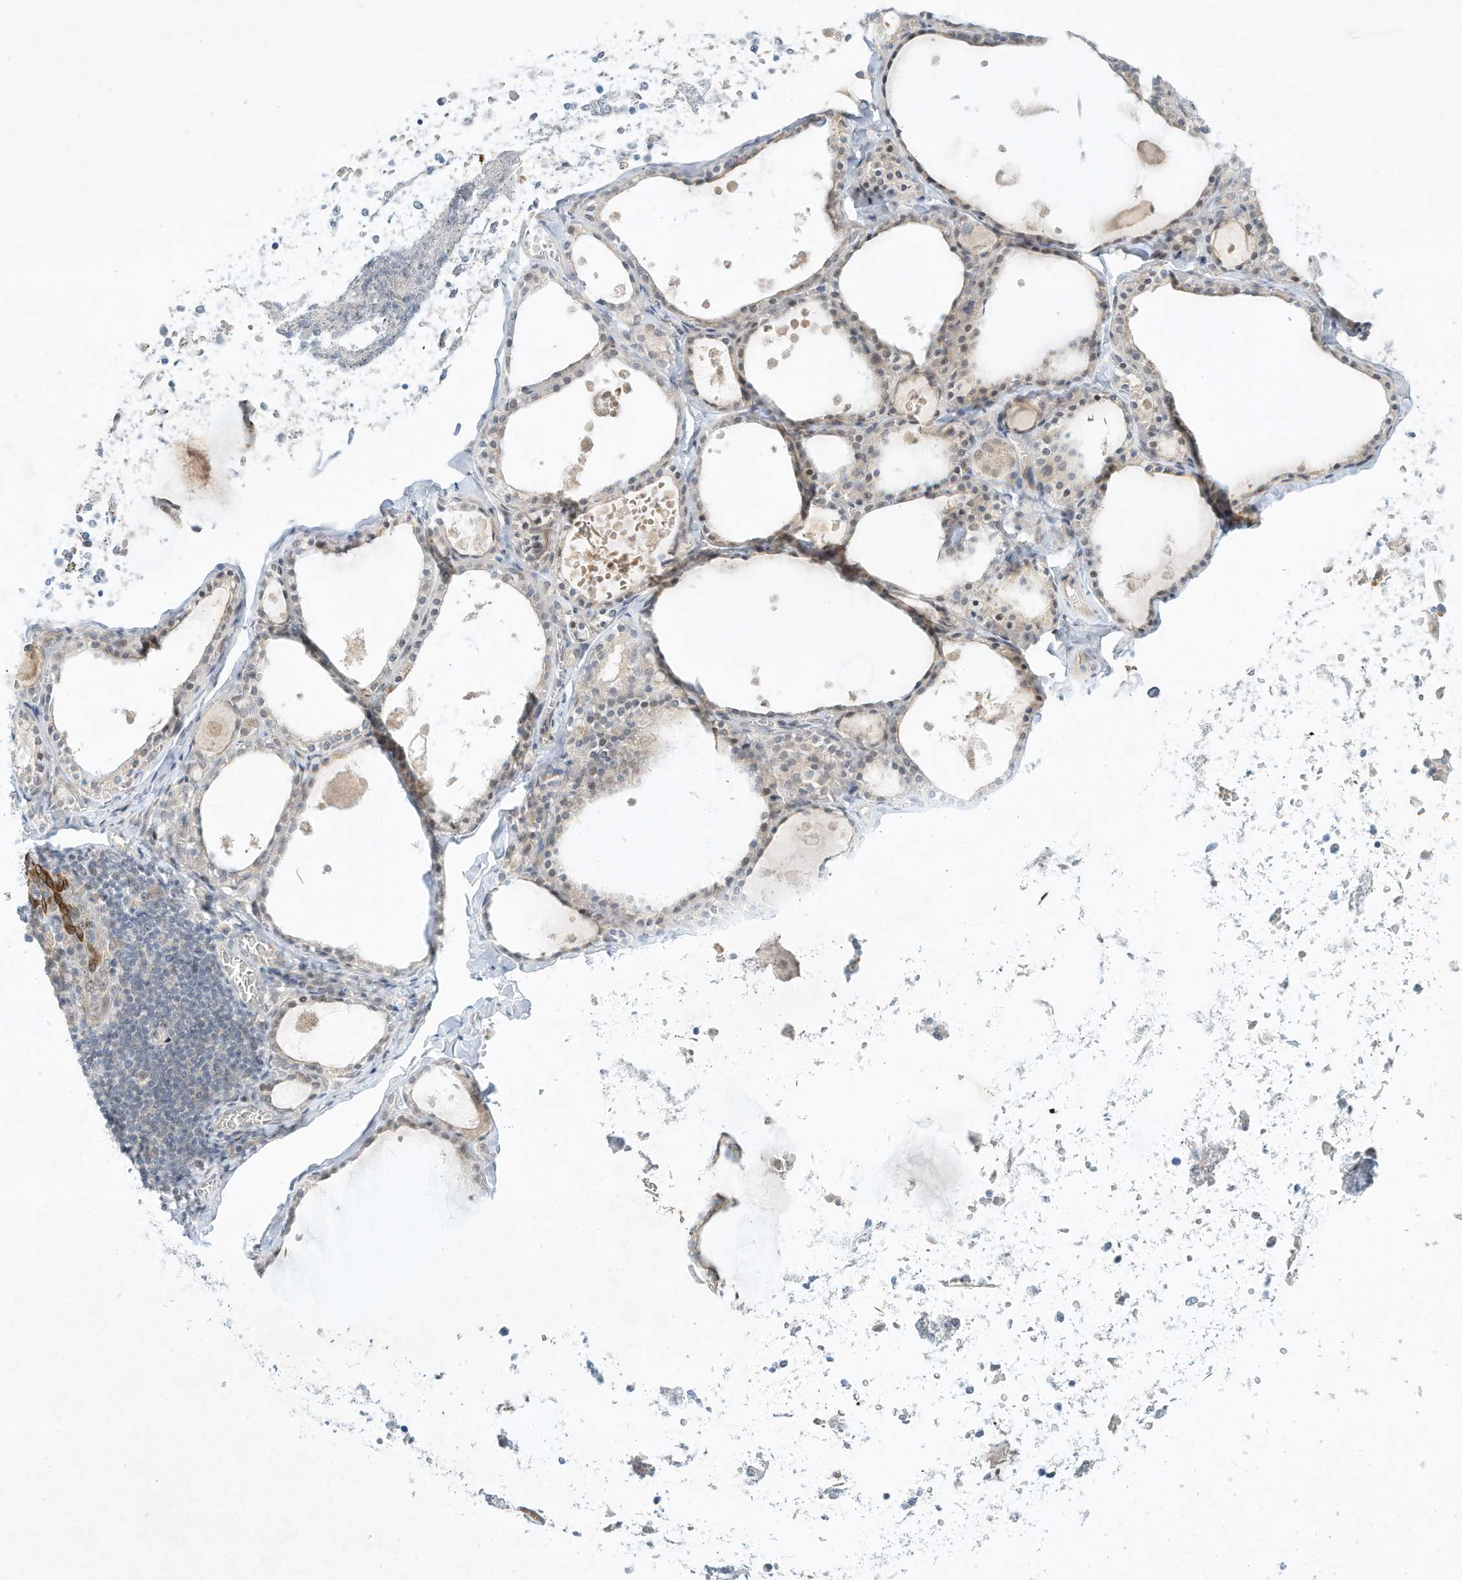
{"staining": {"intensity": "weak", "quantity": "25%-75%", "location": "cytoplasmic/membranous"}, "tissue": "thyroid gland", "cell_type": "Glandular cells", "image_type": "normal", "snomed": [{"axis": "morphology", "description": "Normal tissue, NOS"}, {"axis": "topography", "description": "Thyroid gland"}], "caption": "Human thyroid gland stained with a brown dye displays weak cytoplasmic/membranous positive expression in about 25%-75% of glandular cells.", "gene": "PAK6", "patient": {"sex": "male", "age": 56}}